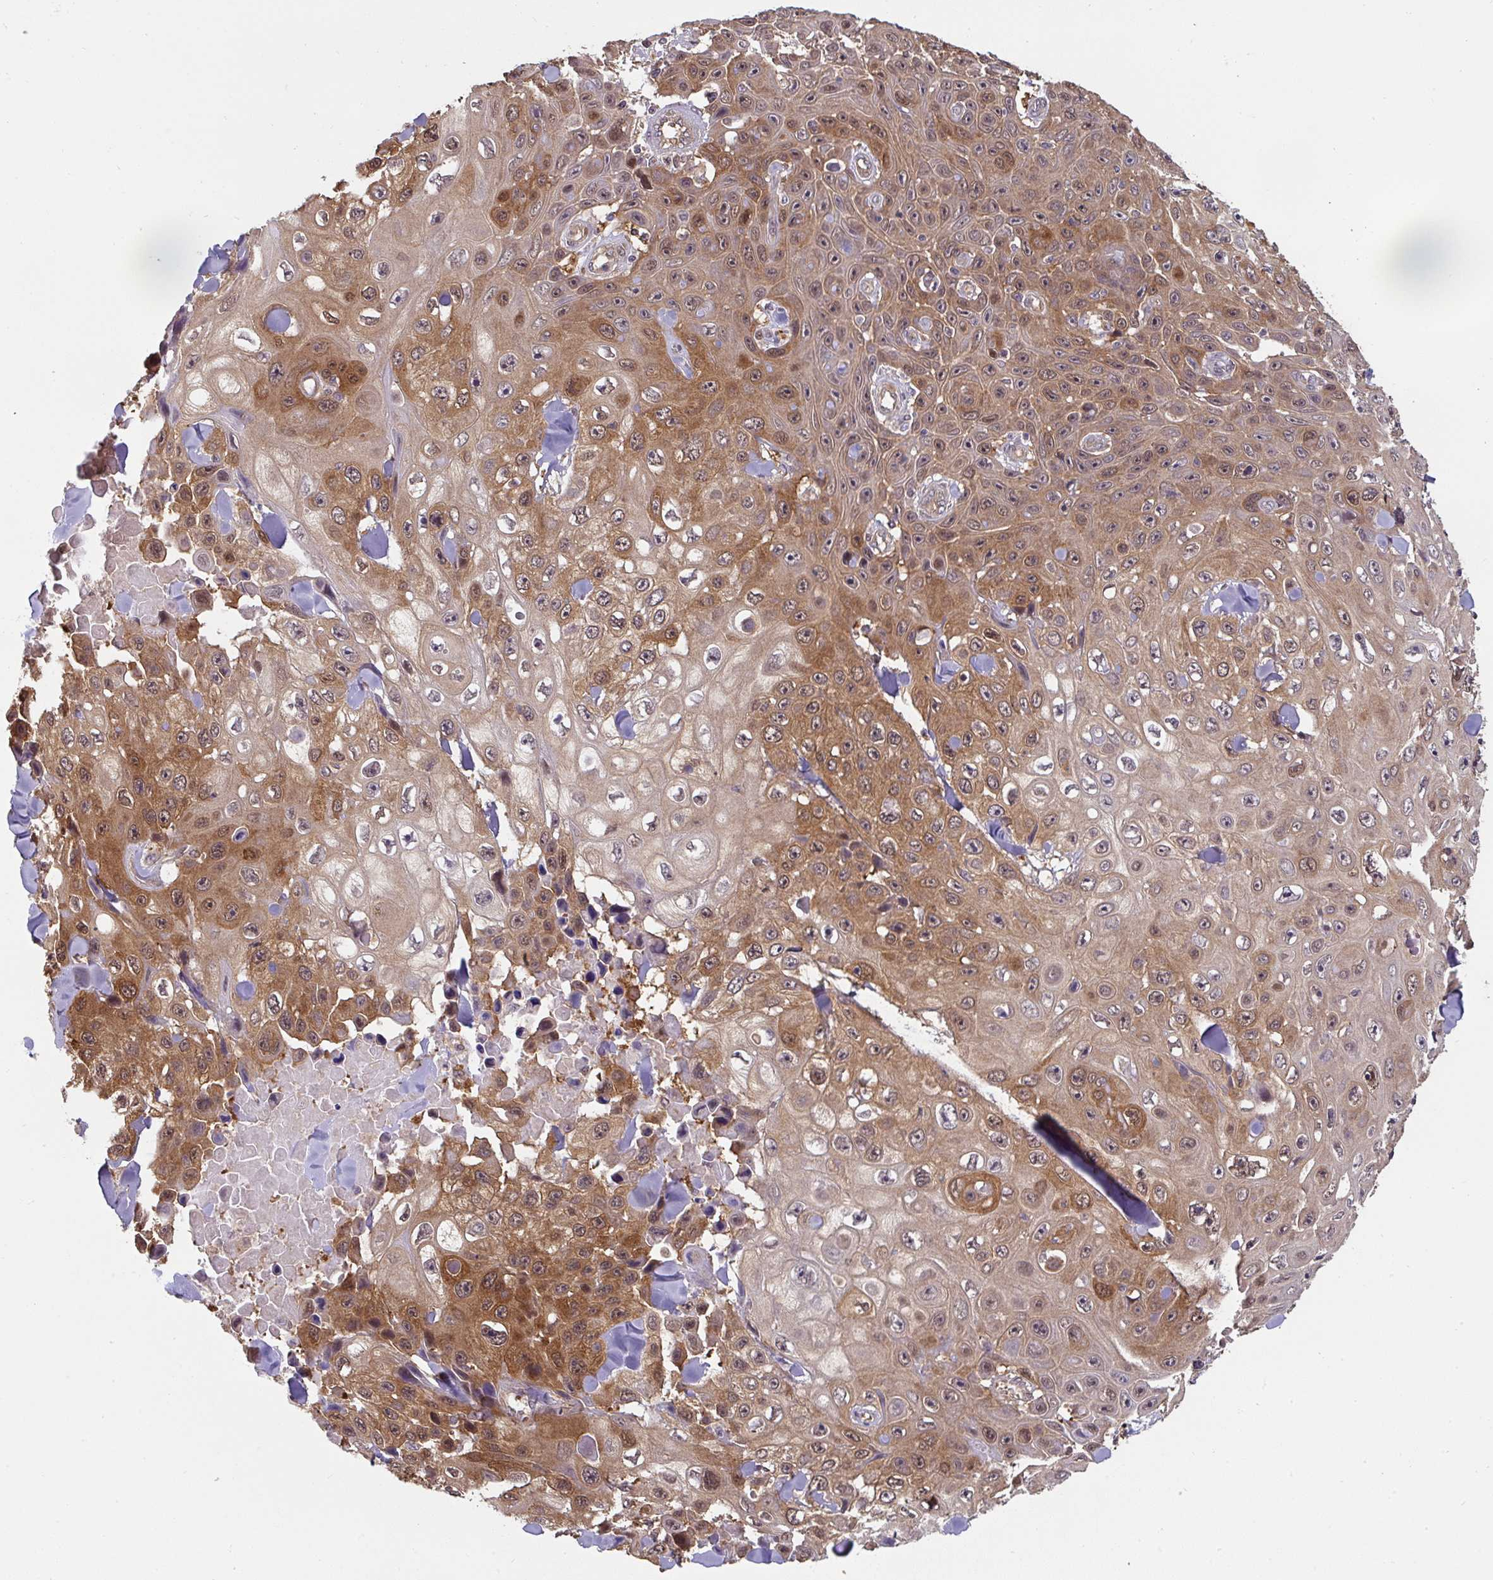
{"staining": {"intensity": "moderate", "quantity": ">75%", "location": "cytoplasmic/membranous,nuclear"}, "tissue": "skin cancer", "cell_type": "Tumor cells", "image_type": "cancer", "snomed": [{"axis": "morphology", "description": "Squamous cell carcinoma, NOS"}, {"axis": "topography", "description": "Skin"}], "caption": "Protein staining of skin squamous cell carcinoma tissue exhibits moderate cytoplasmic/membranous and nuclear staining in about >75% of tumor cells.", "gene": "ST13", "patient": {"sex": "male", "age": 82}}